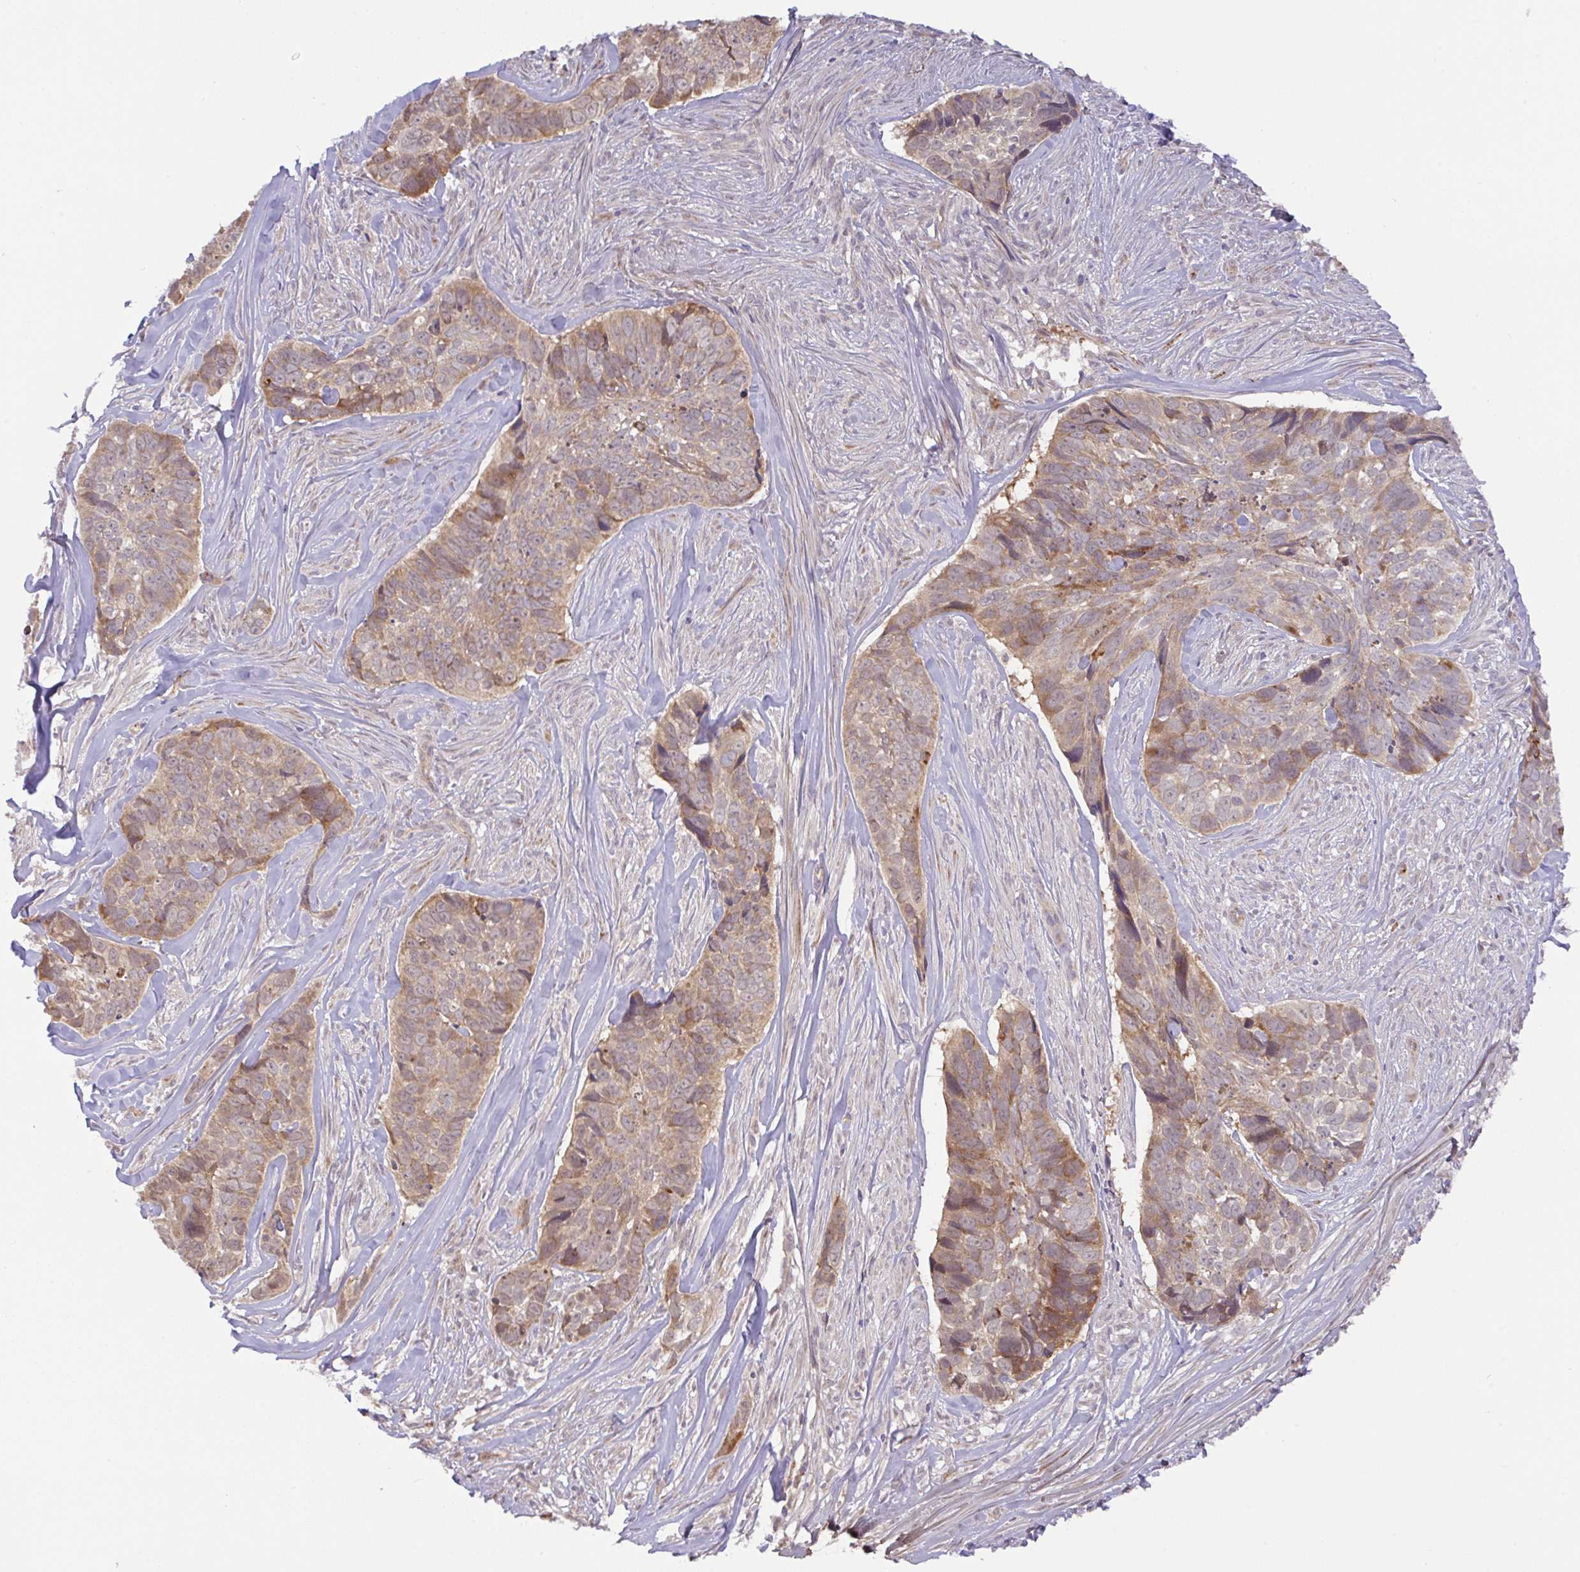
{"staining": {"intensity": "moderate", "quantity": ">75%", "location": "cytoplasmic/membranous"}, "tissue": "skin cancer", "cell_type": "Tumor cells", "image_type": "cancer", "snomed": [{"axis": "morphology", "description": "Basal cell carcinoma"}, {"axis": "topography", "description": "Skin"}], "caption": "Protein expression analysis of skin basal cell carcinoma shows moderate cytoplasmic/membranous expression in about >75% of tumor cells.", "gene": "DLEU7", "patient": {"sex": "female", "age": 82}}